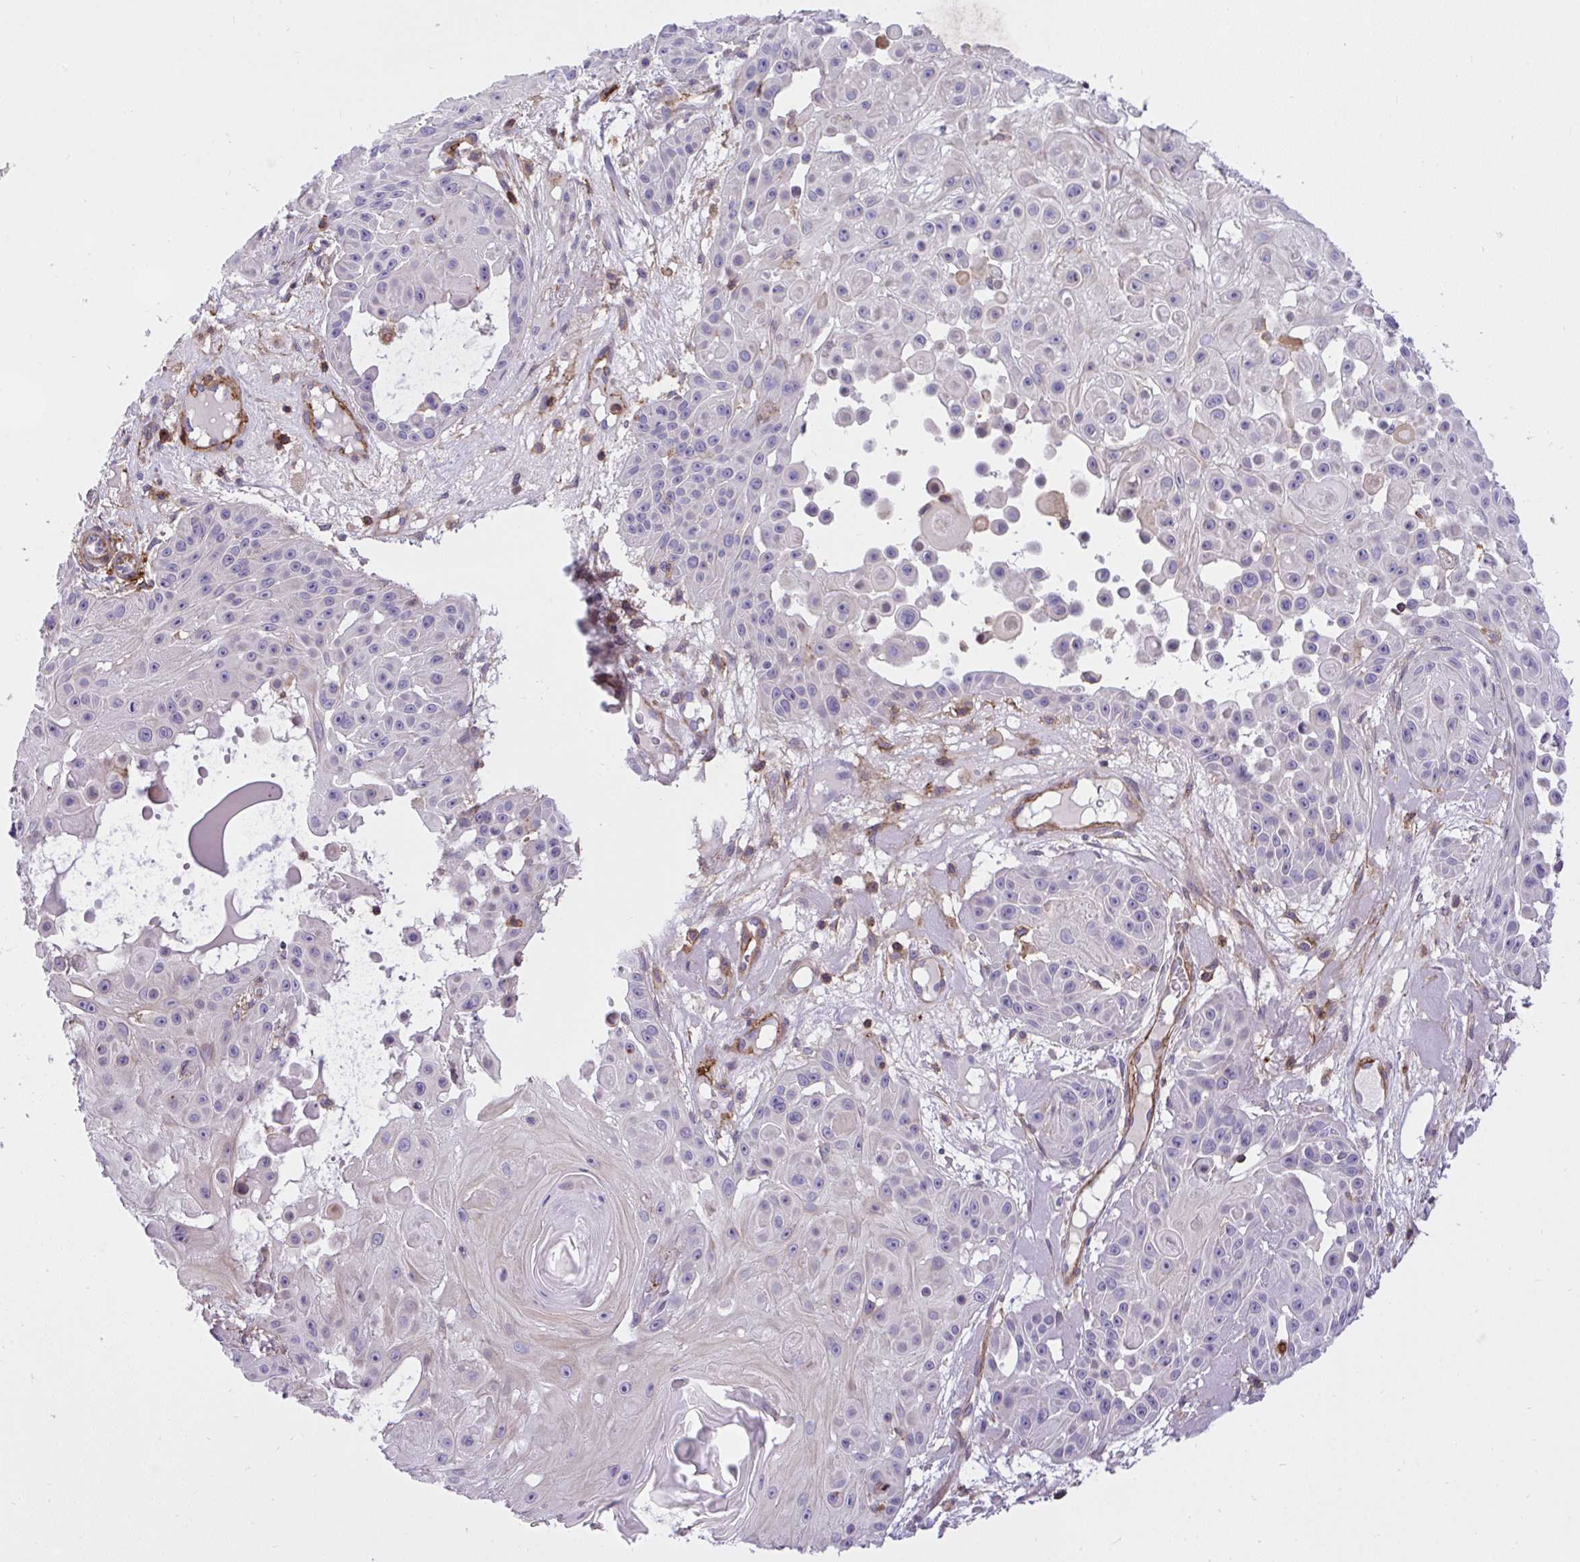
{"staining": {"intensity": "negative", "quantity": "none", "location": "none"}, "tissue": "skin cancer", "cell_type": "Tumor cells", "image_type": "cancer", "snomed": [{"axis": "morphology", "description": "Squamous cell carcinoma, NOS"}, {"axis": "topography", "description": "Skin"}], "caption": "IHC image of neoplastic tissue: skin squamous cell carcinoma stained with DAB (3,3'-diaminobenzidine) displays no significant protein positivity in tumor cells.", "gene": "ERI1", "patient": {"sex": "male", "age": 91}}